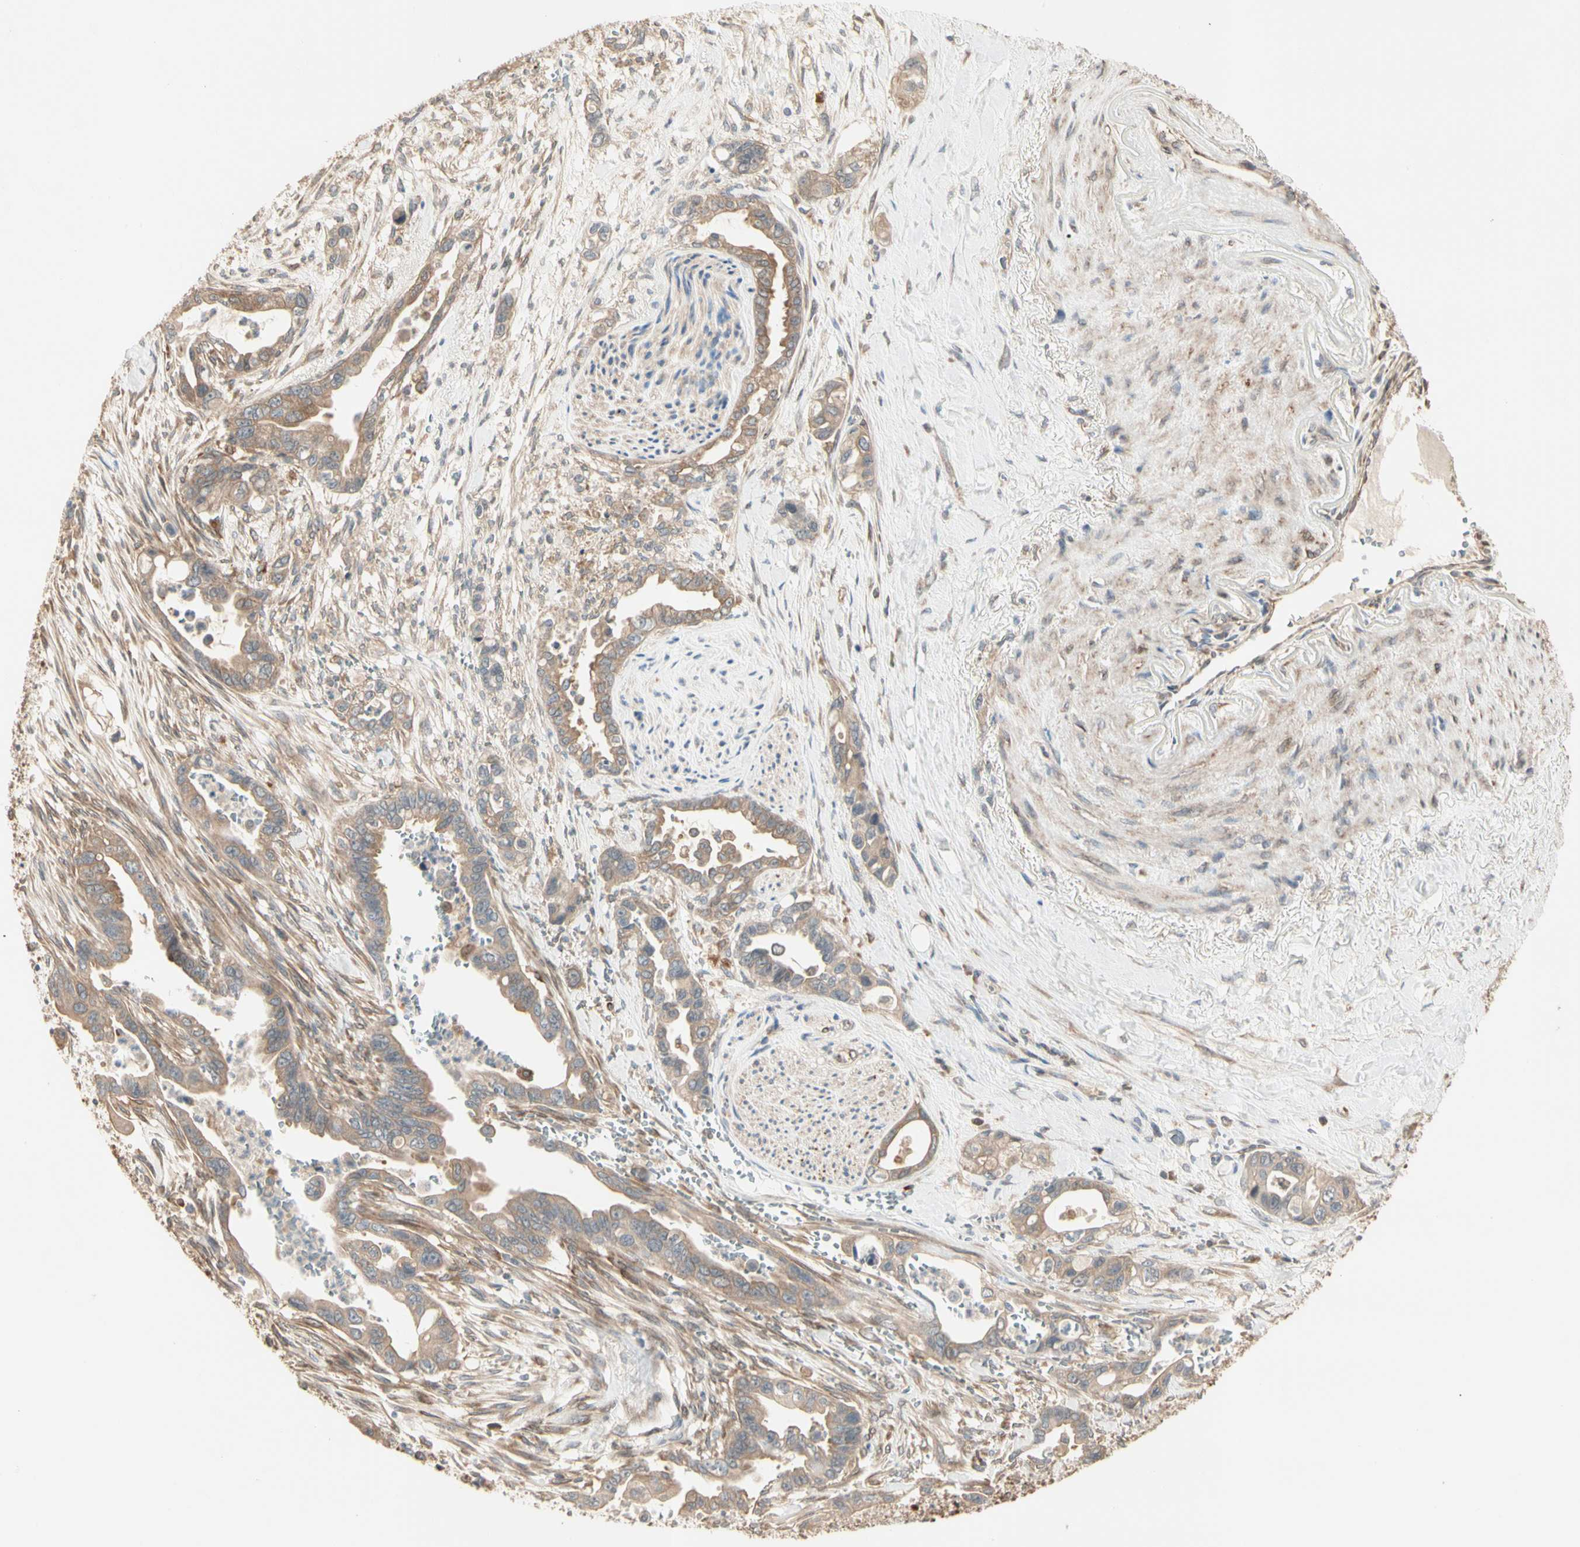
{"staining": {"intensity": "moderate", "quantity": ">75%", "location": "cytoplasmic/membranous"}, "tissue": "pancreatic cancer", "cell_type": "Tumor cells", "image_type": "cancer", "snomed": [{"axis": "morphology", "description": "Adenocarcinoma, NOS"}, {"axis": "topography", "description": "Pancreas"}], "caption": "Moderate cytoplasmic/membranous staining is appreciated in approximately >75% of tumor cells in pancreatic cancer. (Stains: DAB in brown, nuclei in blue, Microscopy: brightfield microscopy at high magnification).", "gene": "IRAG1", "patient": {"sex": "male", "age": 70}}